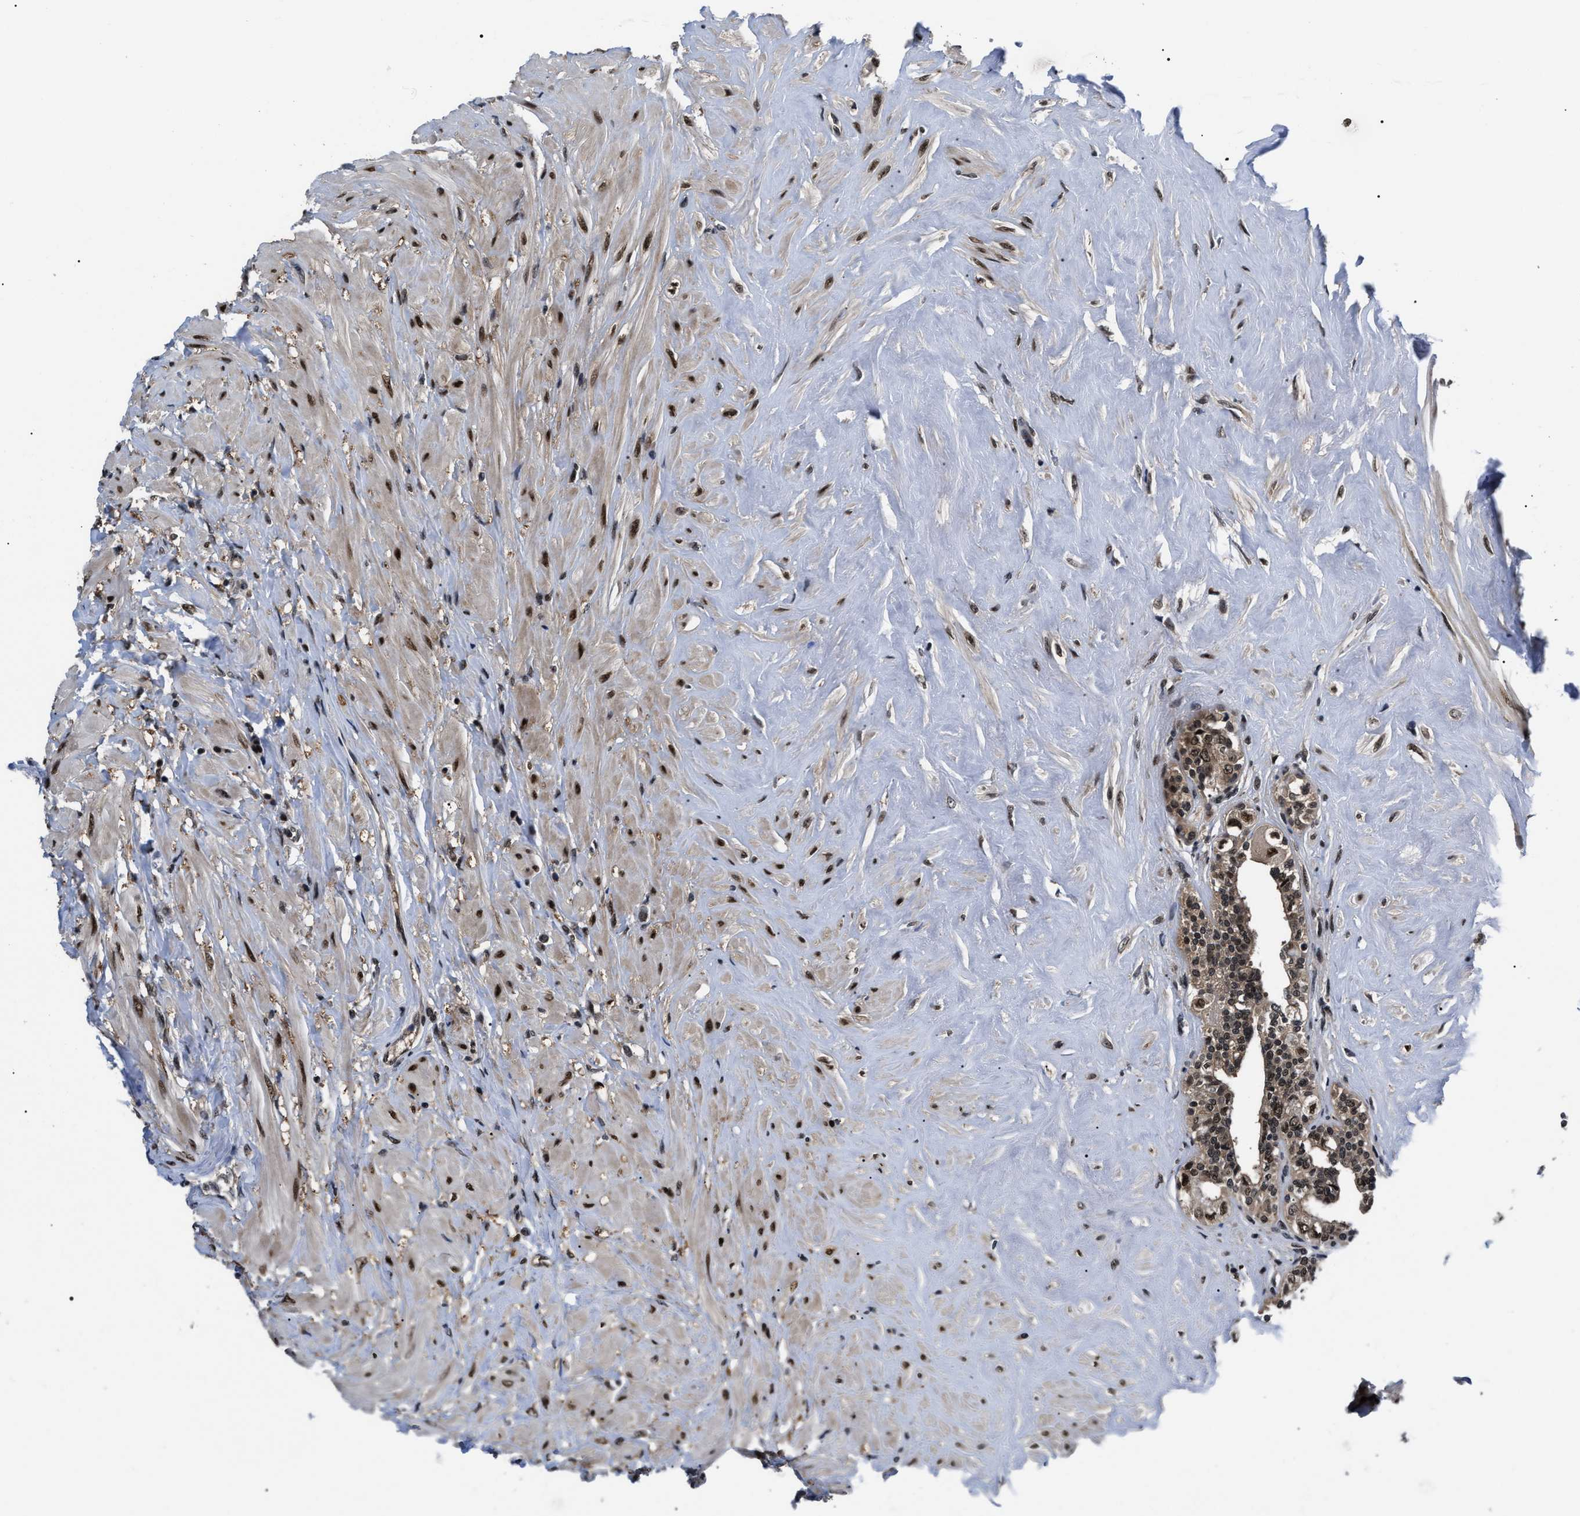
{"staining": {"intensity": "weak", "quantity": ">75%", "location": "cytoplasmic/membranous,nuclear"}, "tissue": "seminal vesicle", "cell_type": "Glandular cells", "image_type": "normal", "snomed": [{"axis": "morphology", "description": "Normal tissue, NOS"}, {"axis": "topography", "description": "Seminal veicle"}], "caption": "Protein staining displays weak cytoplasmic/membranous,nuclear positivity in about >75% of glandular cells in benign seminal vesicle. Ihc stains the protein of interest in brown and the nuclei are stained blue.", "gene": "CSNK2A1", "patient": {"sex": "male", "age": 63}}